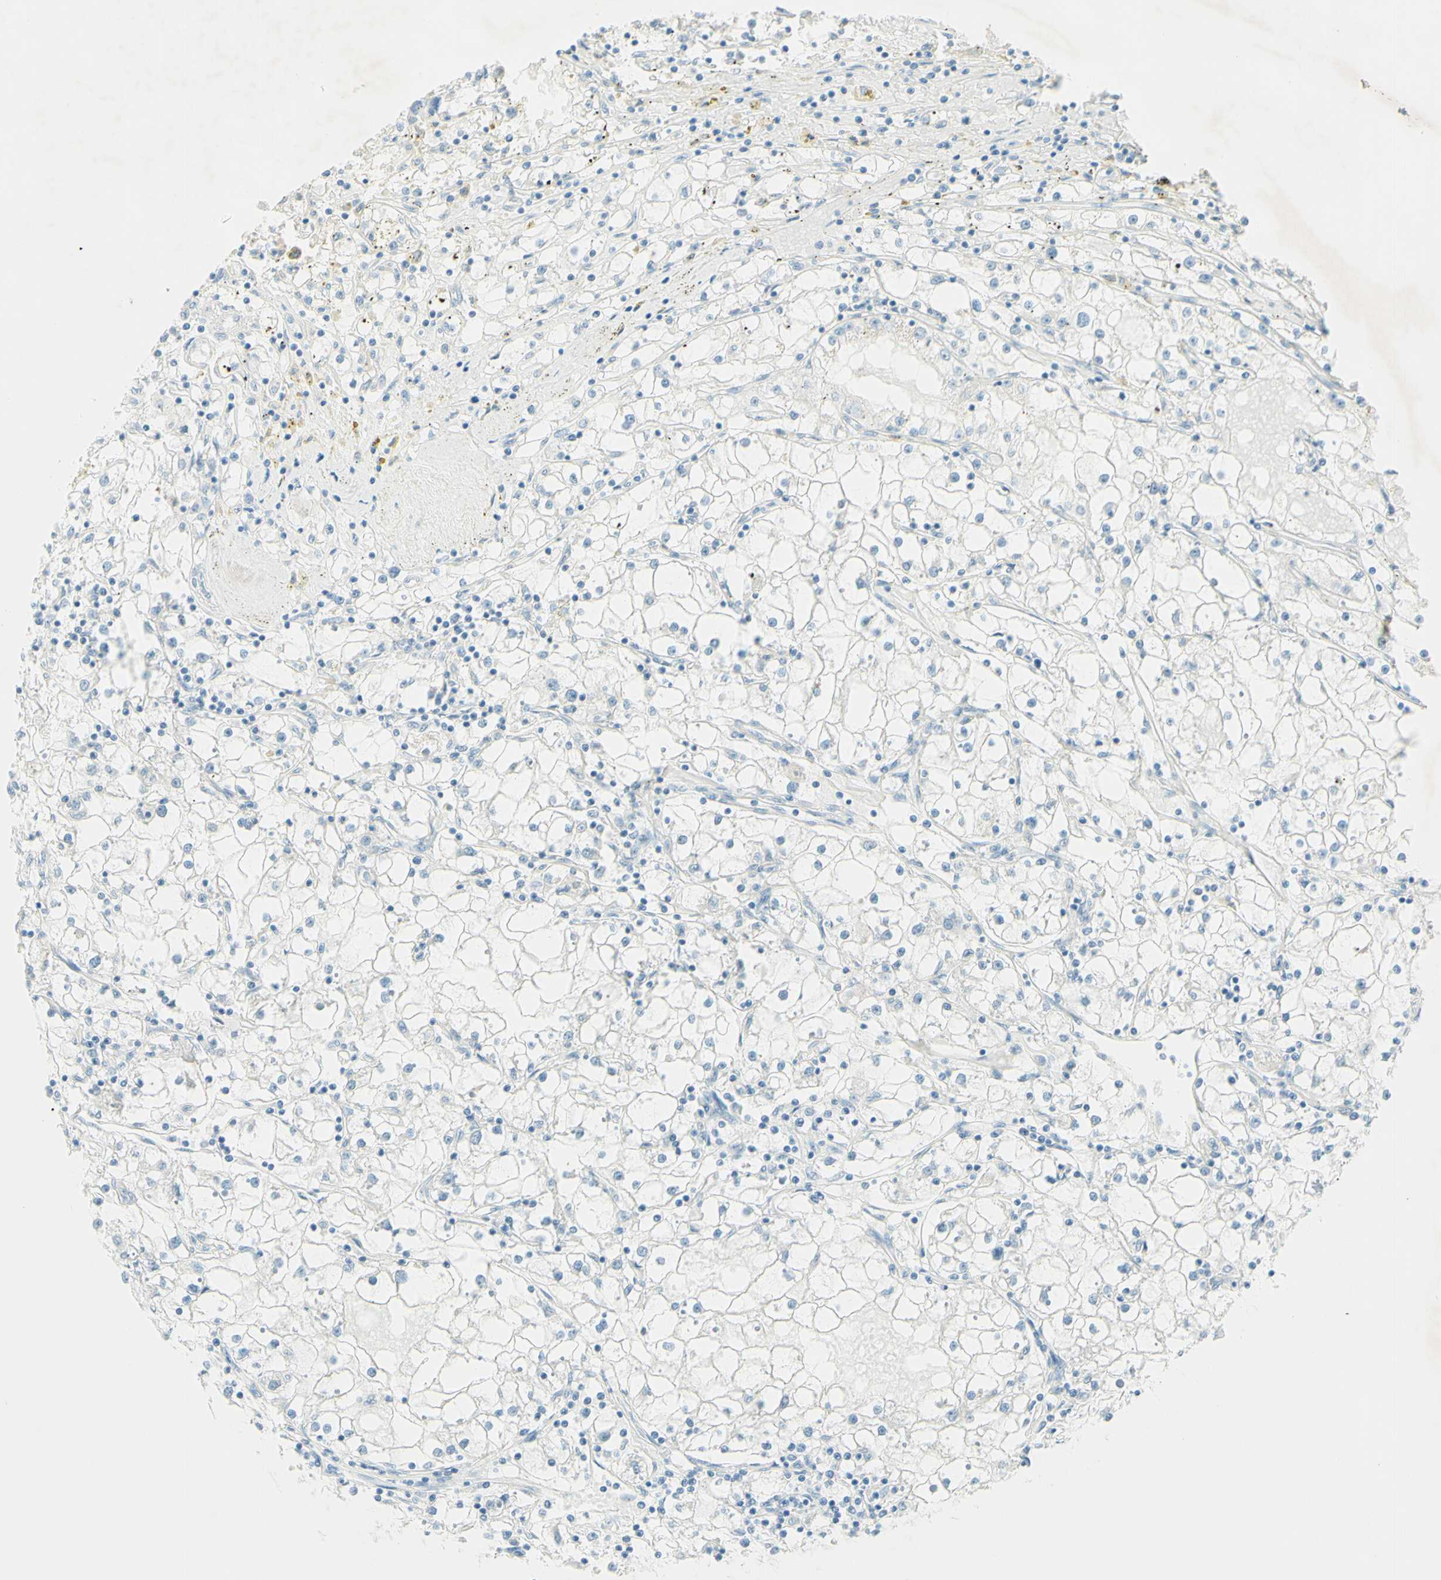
{"staining": {"intensity": "negative", "quantity": "none", "location": "none"}, "tissue": "renal cancer", "cell_type": "Tumor cells", "image_type": "cancer", "snomed": [{"axis": "morphology", "description": "Adenocarcinoma, NOS"}, {"axis": "topography", "description": "Kidney"}], "caption": "This is a micrograph of IHC staining of adenocarcinoma (renal), which shows no positivity in tumor cells.", "gene": "FMR1NB", "patient": {"sex": "male", "age": 56}}